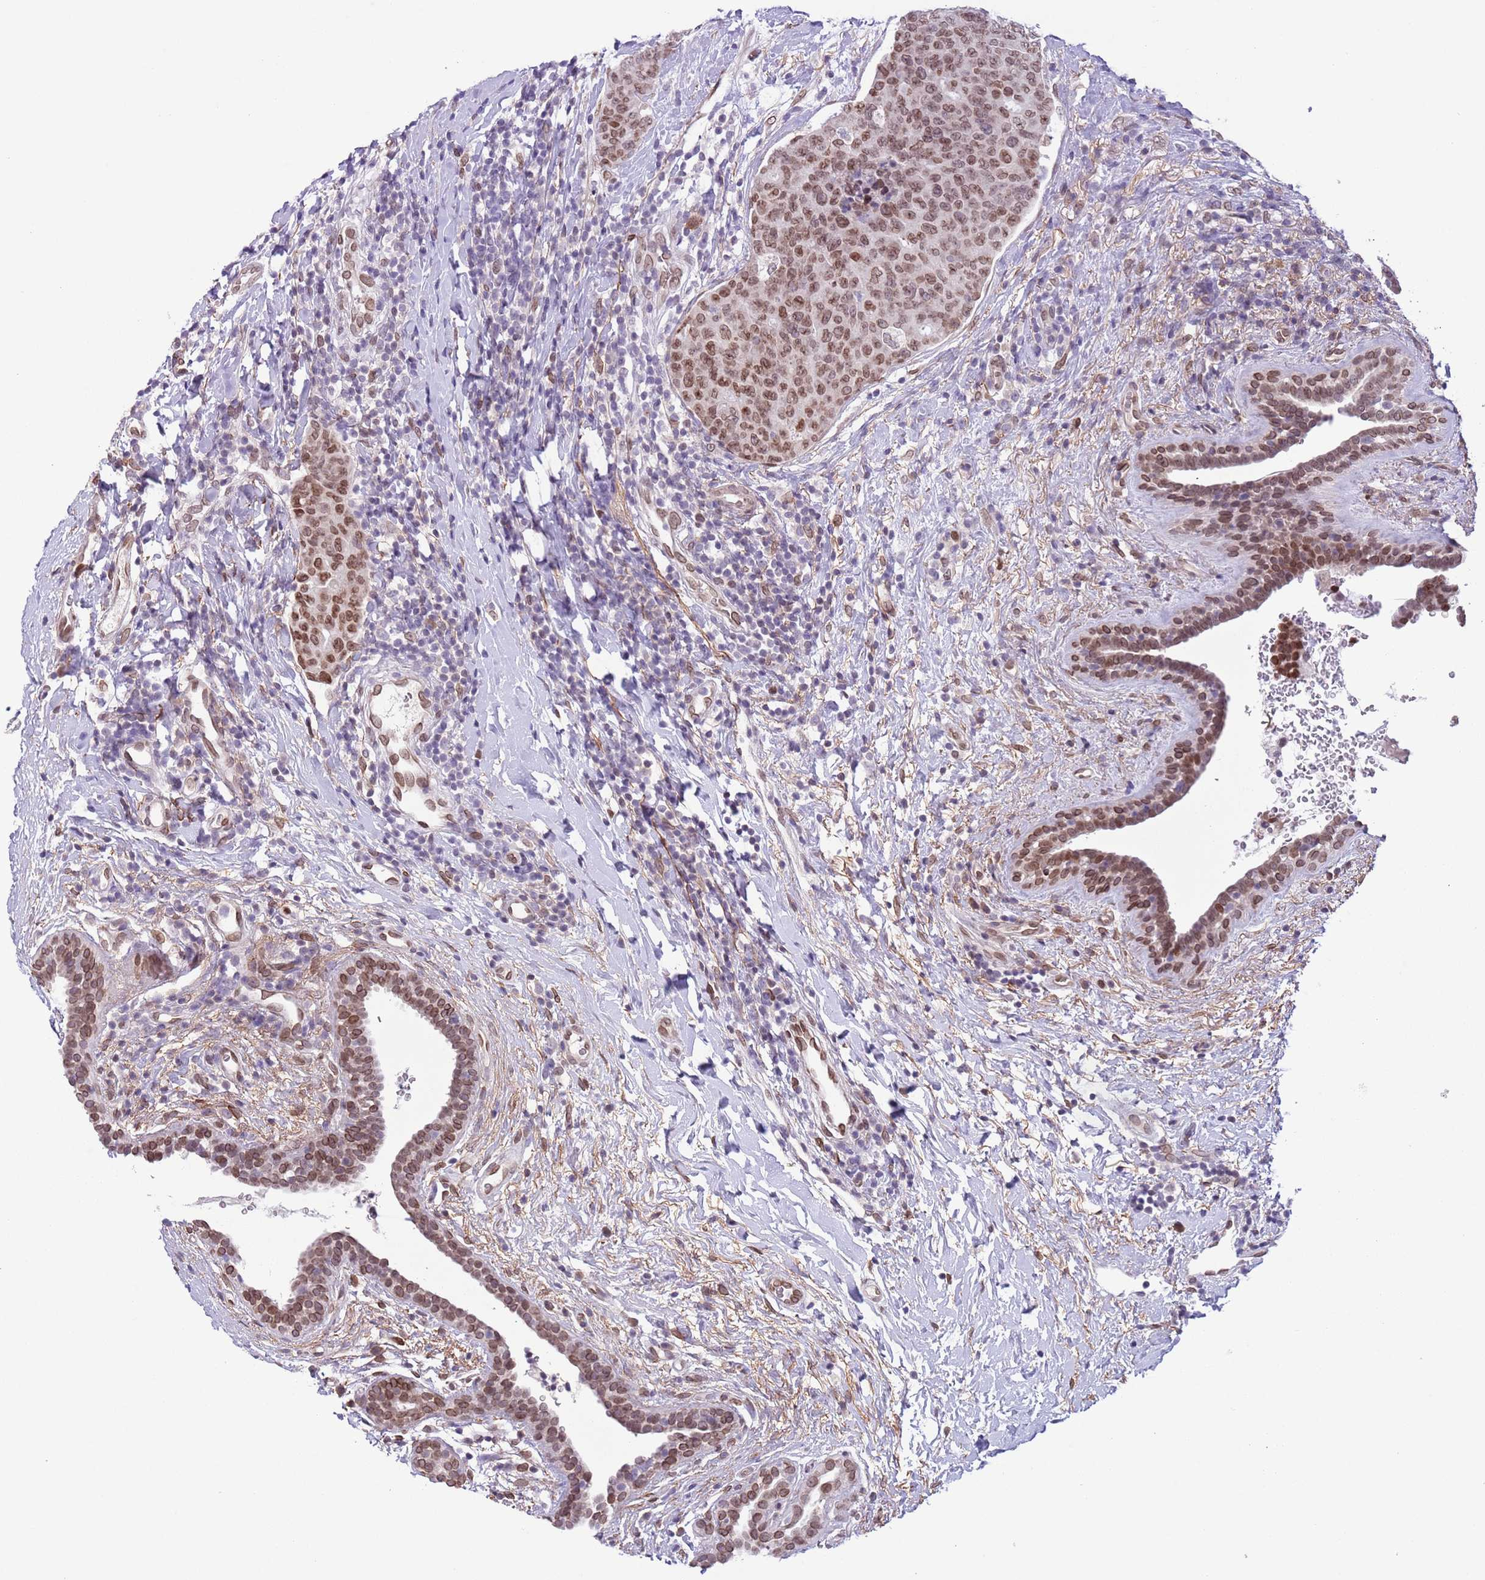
{"staining": {"intensity": "moderate", "quantity": ">75%", "location": "cytoplasmic/membranous,nuclear"}, "tissue": "breast cancer", "cell_type": "Tumor cells", "image_type": "cancer", "snomed": [{"axis": "morphology", "description": "Duct carcinoma"}, {"axis": "topography", "description": "Breast"}], "caption": "Immunohistochemical staining of human breast cancer displays moderate cytoplasmic/membranous and nuclear protein expression in approximately >75% of tumor cells.", "gene": "ZGLP1", "patient": {"sex": "female", "age": 40}}